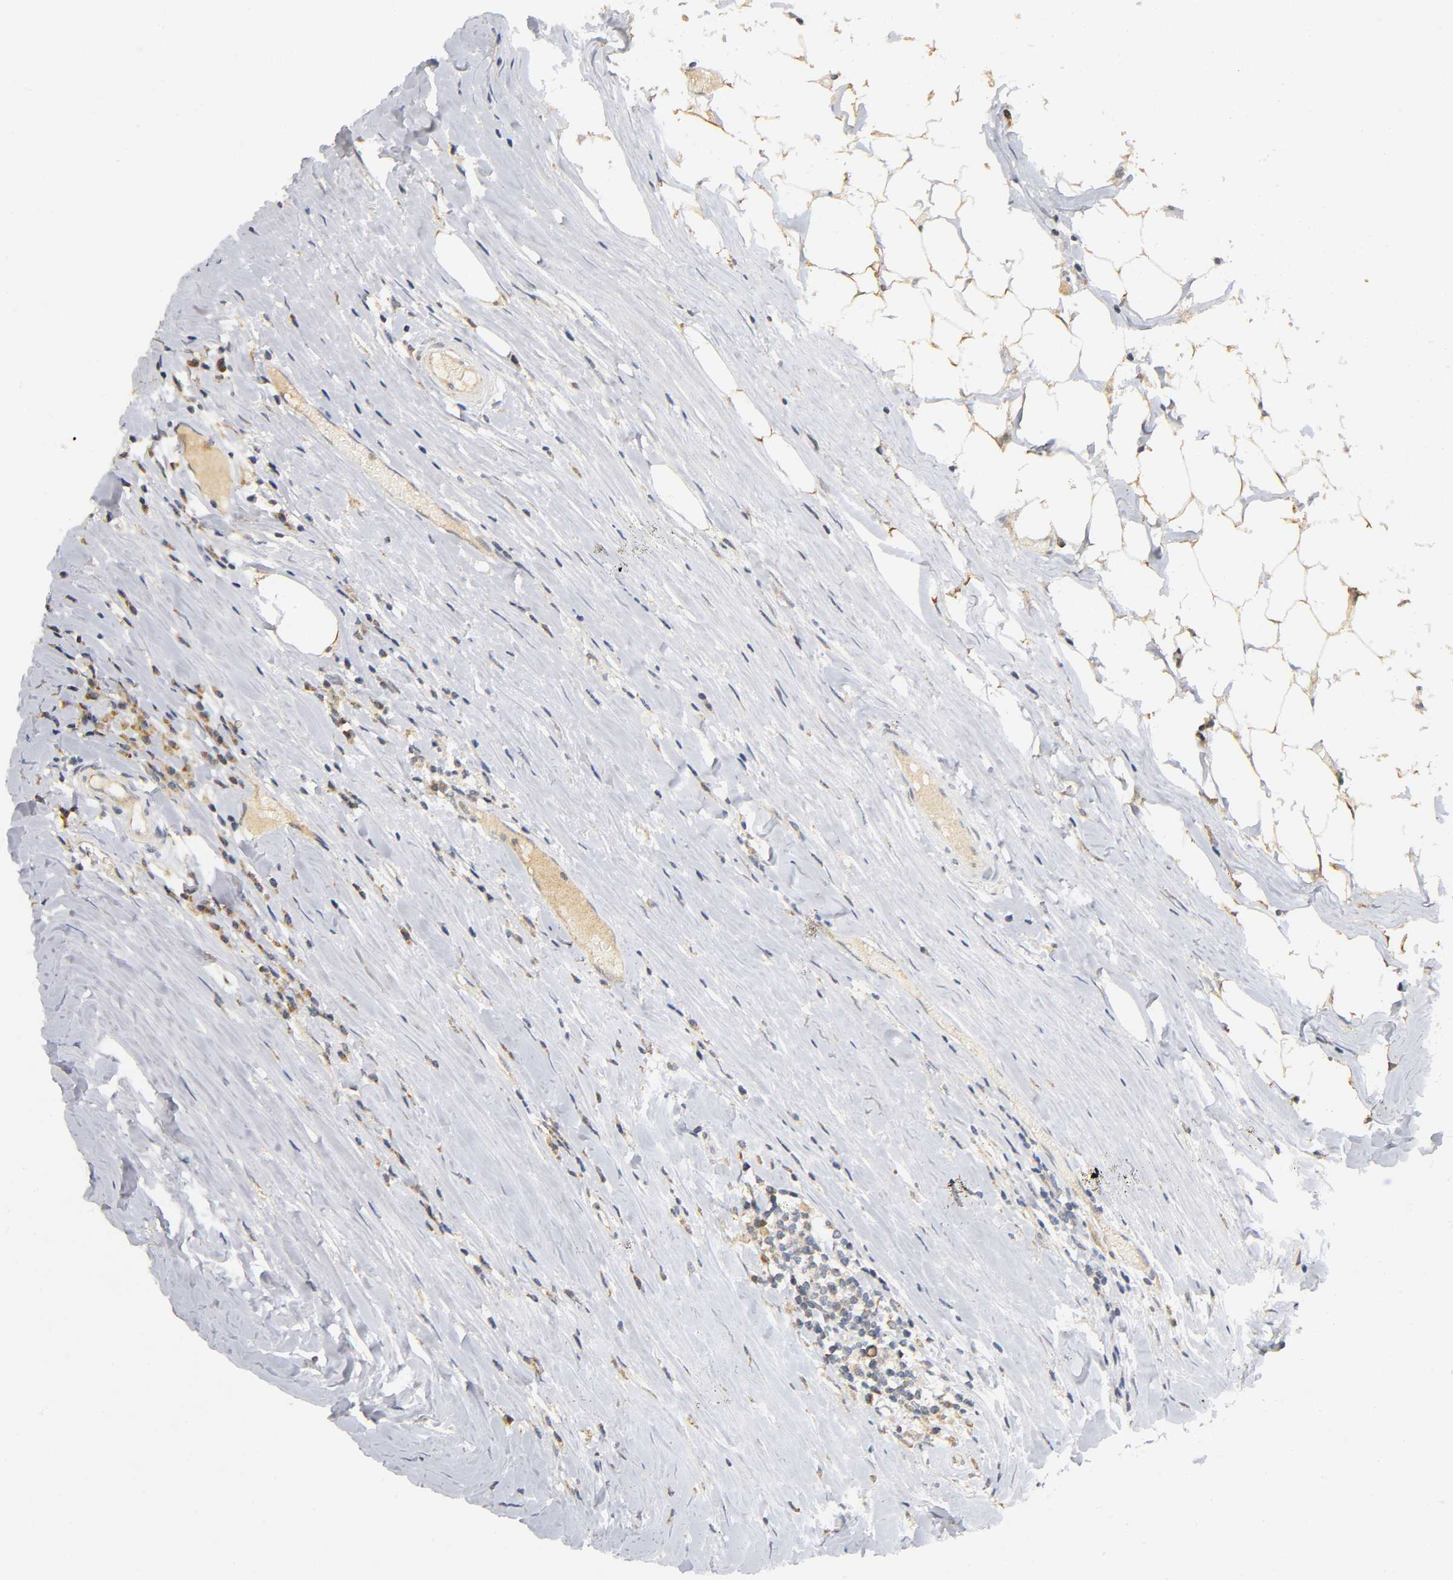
{"staining": {"intensity": "weak", "quantity": "25%-75%", "location": "cytoplasmic/membranous"}, "tissue": "head and neck cancer", "cell_type": "Tumor cells", "image_type": "cancer", "snomed": [{"axis": "morphology", "description": "Adenocarcinoma, NOS"}, {"axis": "topography", "description": "Salivary gland"}, {"axis": "topography", "description": "Head-Neck"}], "caption": "IHC image of human adenocarcinoma (head and neck) stained for a protein (brown), which exhibits low levels of weak cytoplasmic/membranous positivity in about 25%-75% of tumor cells.", "gene": "NRP1", "patient": {"sex": "female", "age": 65}}